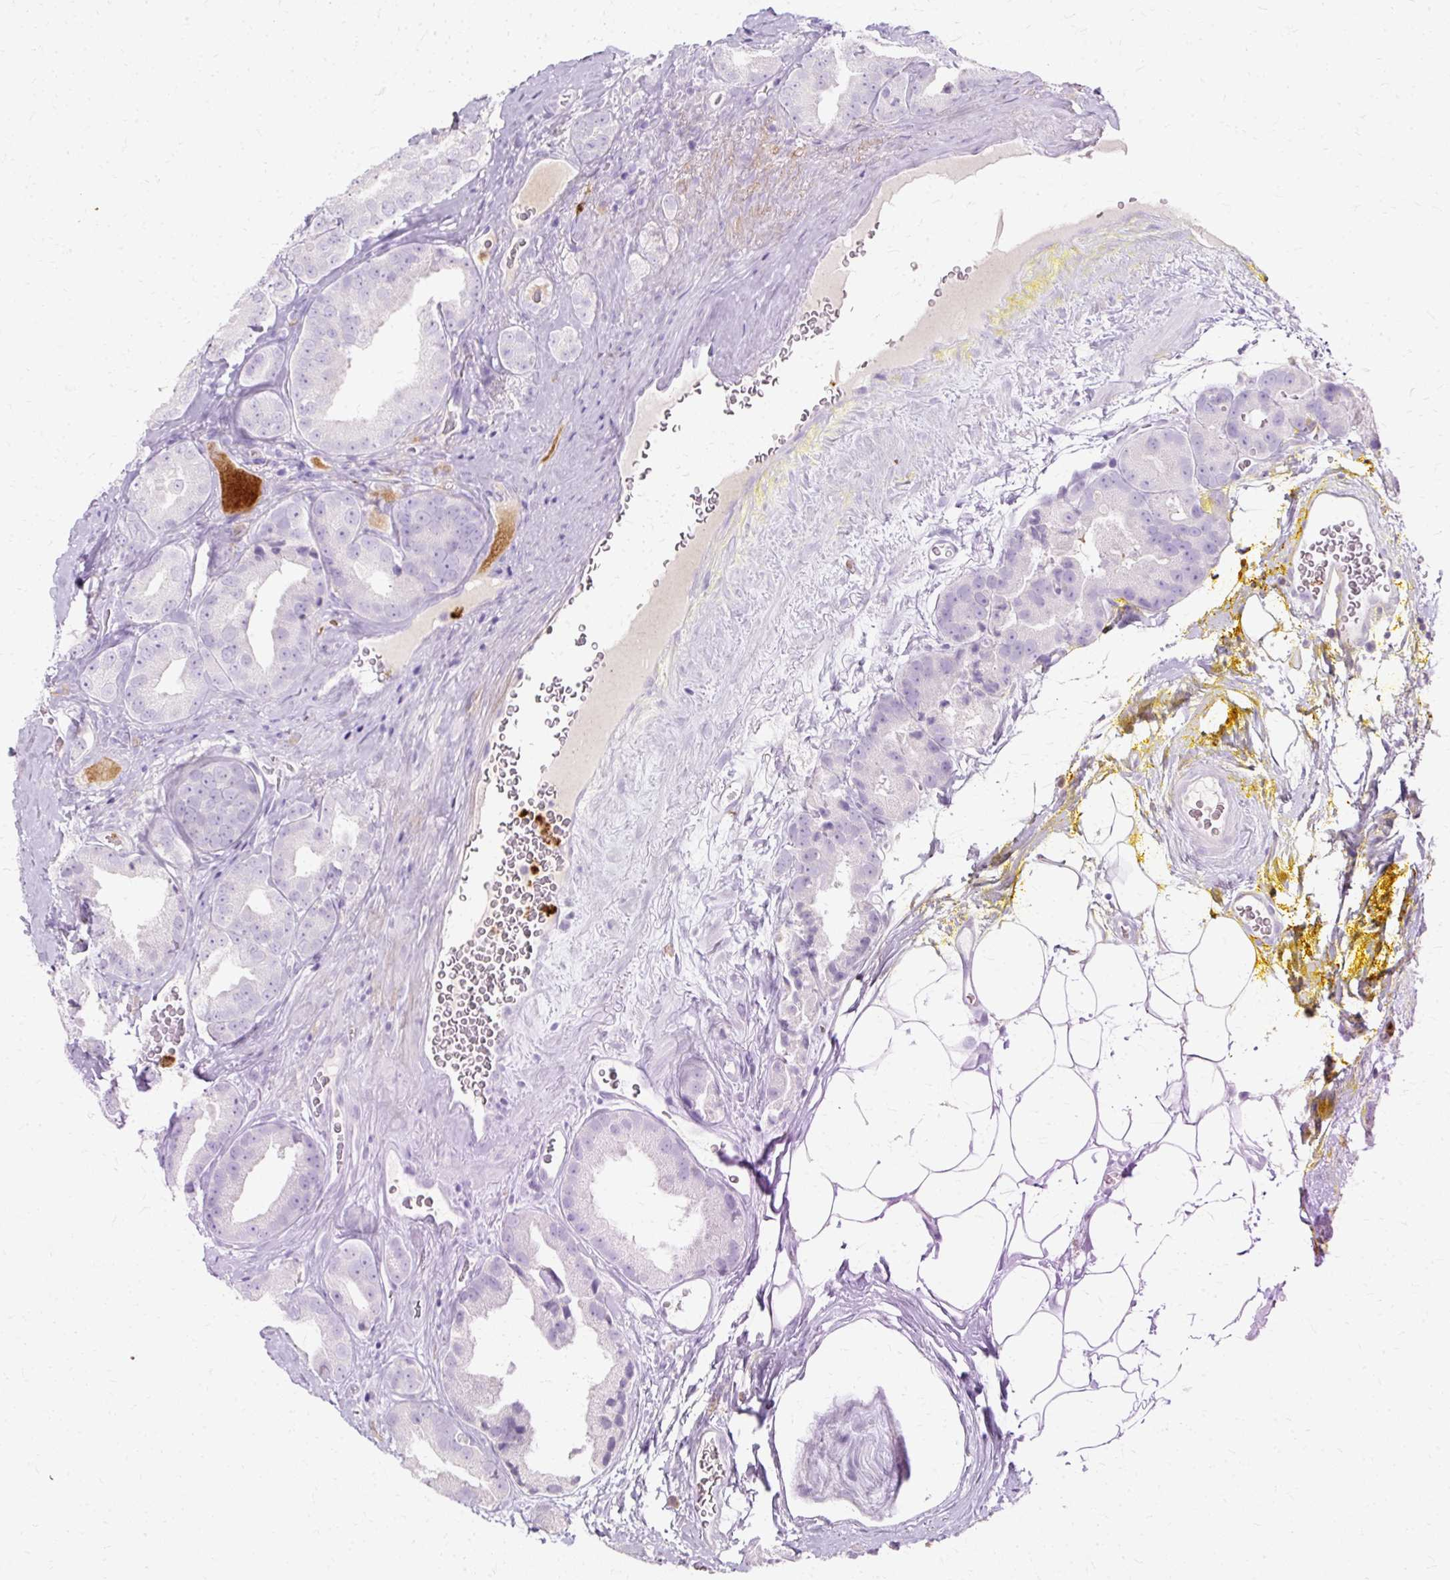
{"staining": {"intensity": "negative", "quantity": "none", "location": "none"}, "tissue": "prostate cancer", "cell_type": "Tumor cells", "image_type": "cancer", "snomed": [{"axis": "morphology", "description": "Adenocarcinoma, High grade"}, {"axis": "topography", "description": "Prostate"}], "caption": "Immunohistochemistry (IHC) of human high-grade adenocarcinoma (prostate) shows no expression in tumor cells.", "gene": "DEFA1", "patient": {"sex": "male", "age": 63}}